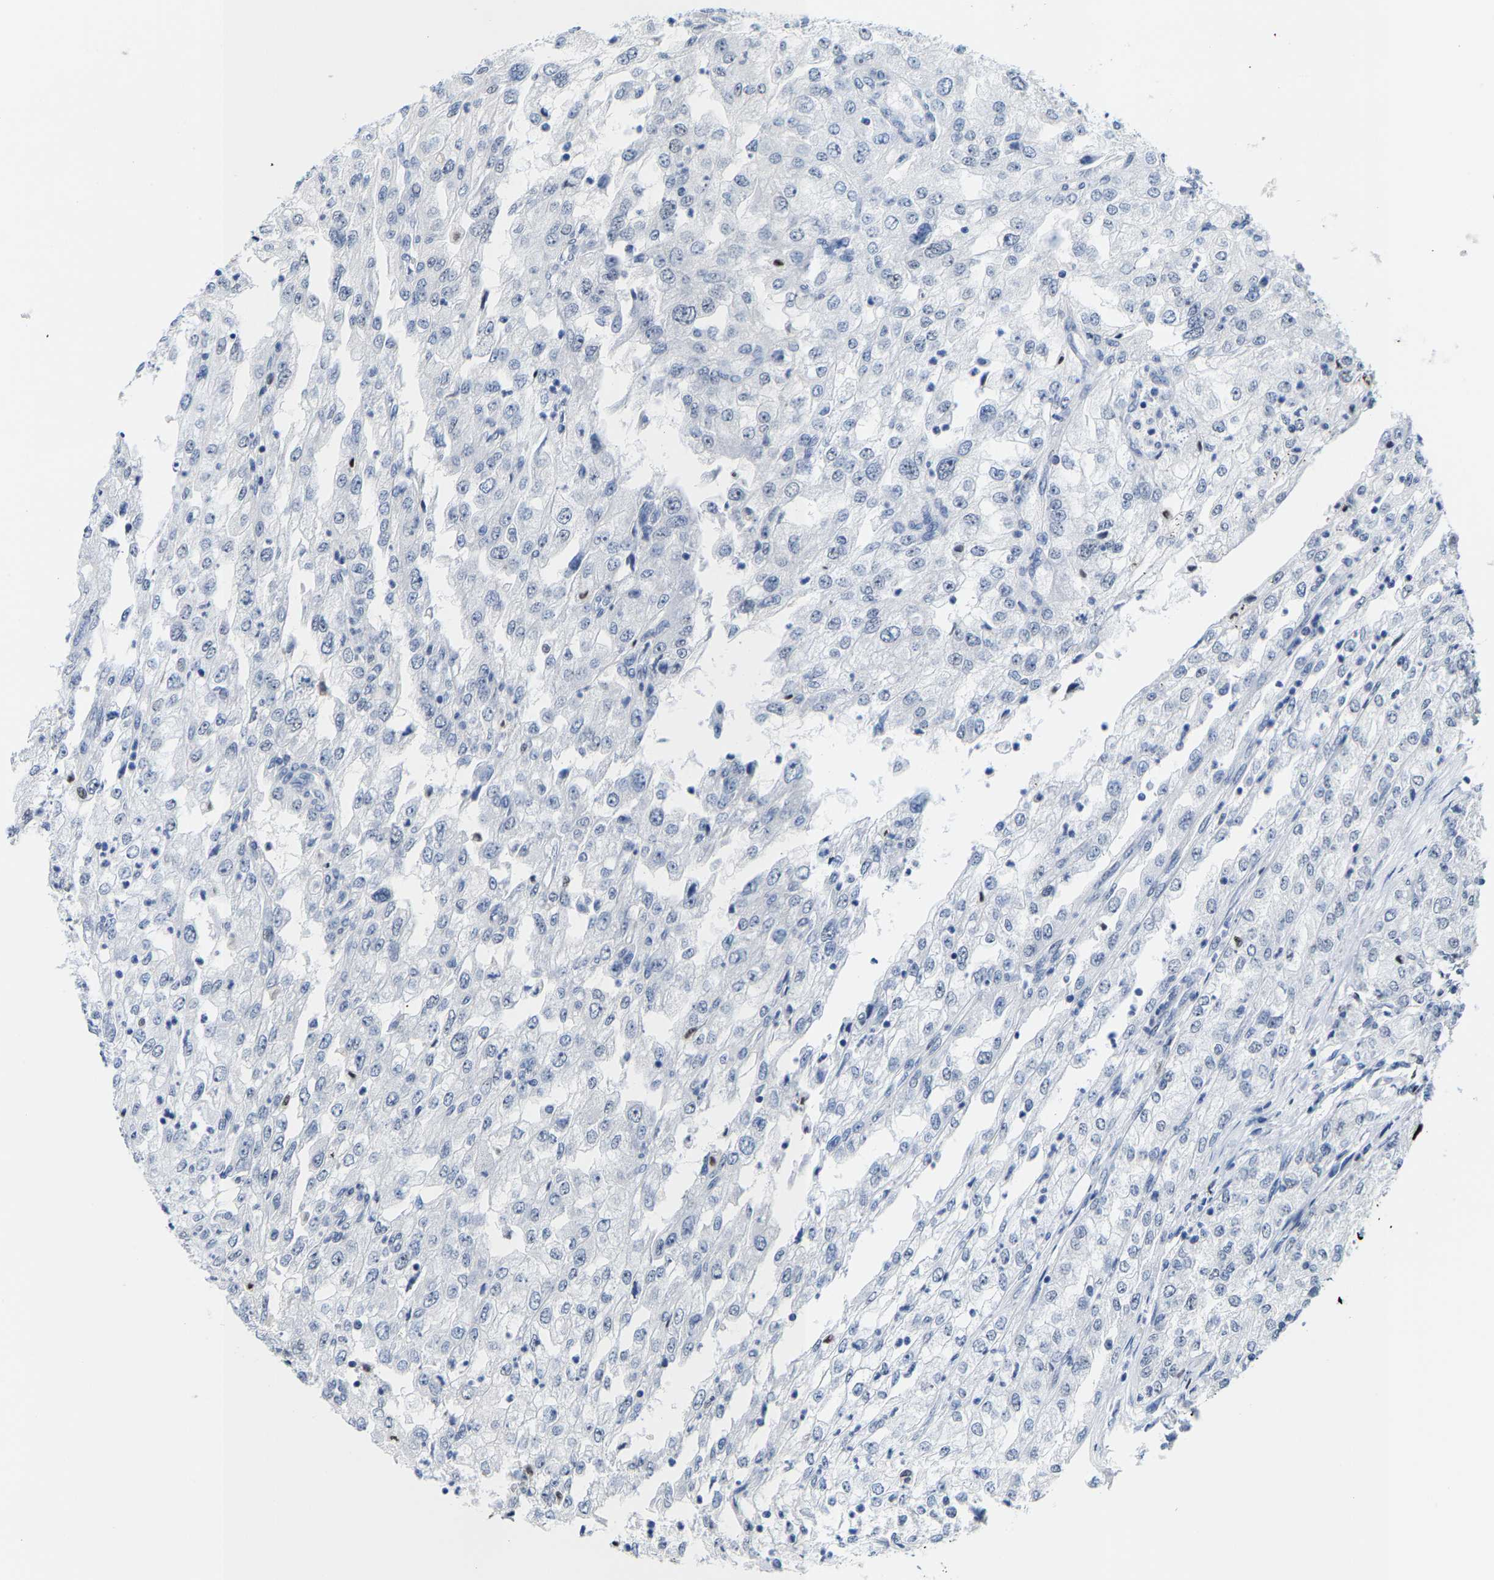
{"staining": {"intensity": "negative", "quantity": "none", "location": "none"}, "tissue": "renal cancer", "cell_type": "Tumor cells", "image_type": "cancer", "snomed": [{"axis": "morphology", "description": "Adenocarcinoma, NOS"}, {"axis": "topography", "description": "Kidney"}], "caption": "The micrograph demonstrates no staining of tumor cells in adenocarcinoma (renal).", "gene": "SETD1B", "patient": {"sex": "female", "age": 54}}